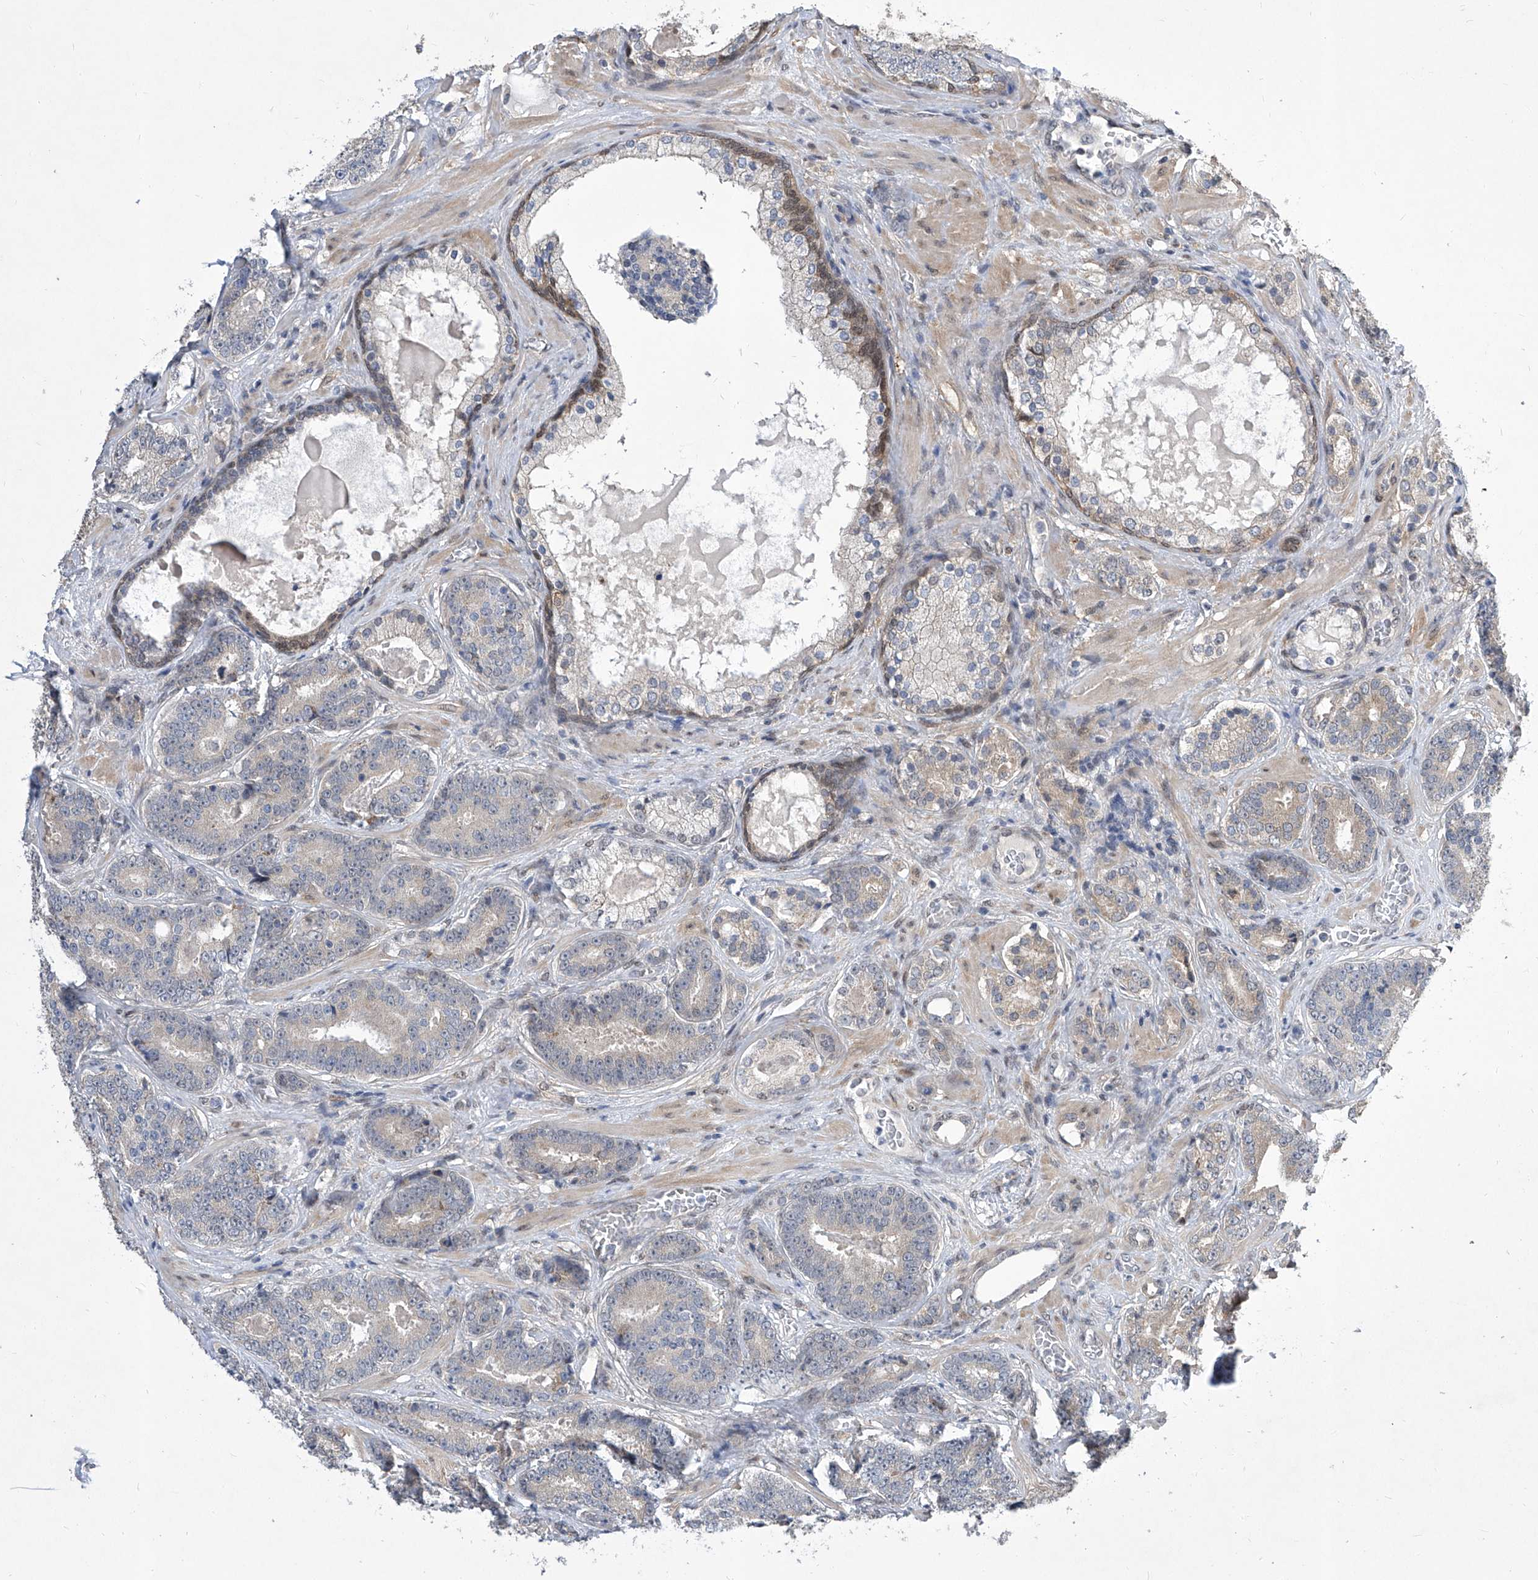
{"staining": {"intensity": "negative", "quantity": "none", "location": "none"}, "tissue": "prostate cancer", "cell_type": "Tumor cells", "image_type": "cancer", "snomed": [{"axis": "morphology", "description": "Adenocarcinoma, High grade"}, {"axis": "topography", "description": "Prostate"}], "caption": "High-grade adenocarcinoma (prostate) was stained to show a protein in brown. There is no significant expression in tumor cells.", "gene": "CETN2", "patient": {"sex": "male", "age": 60}}